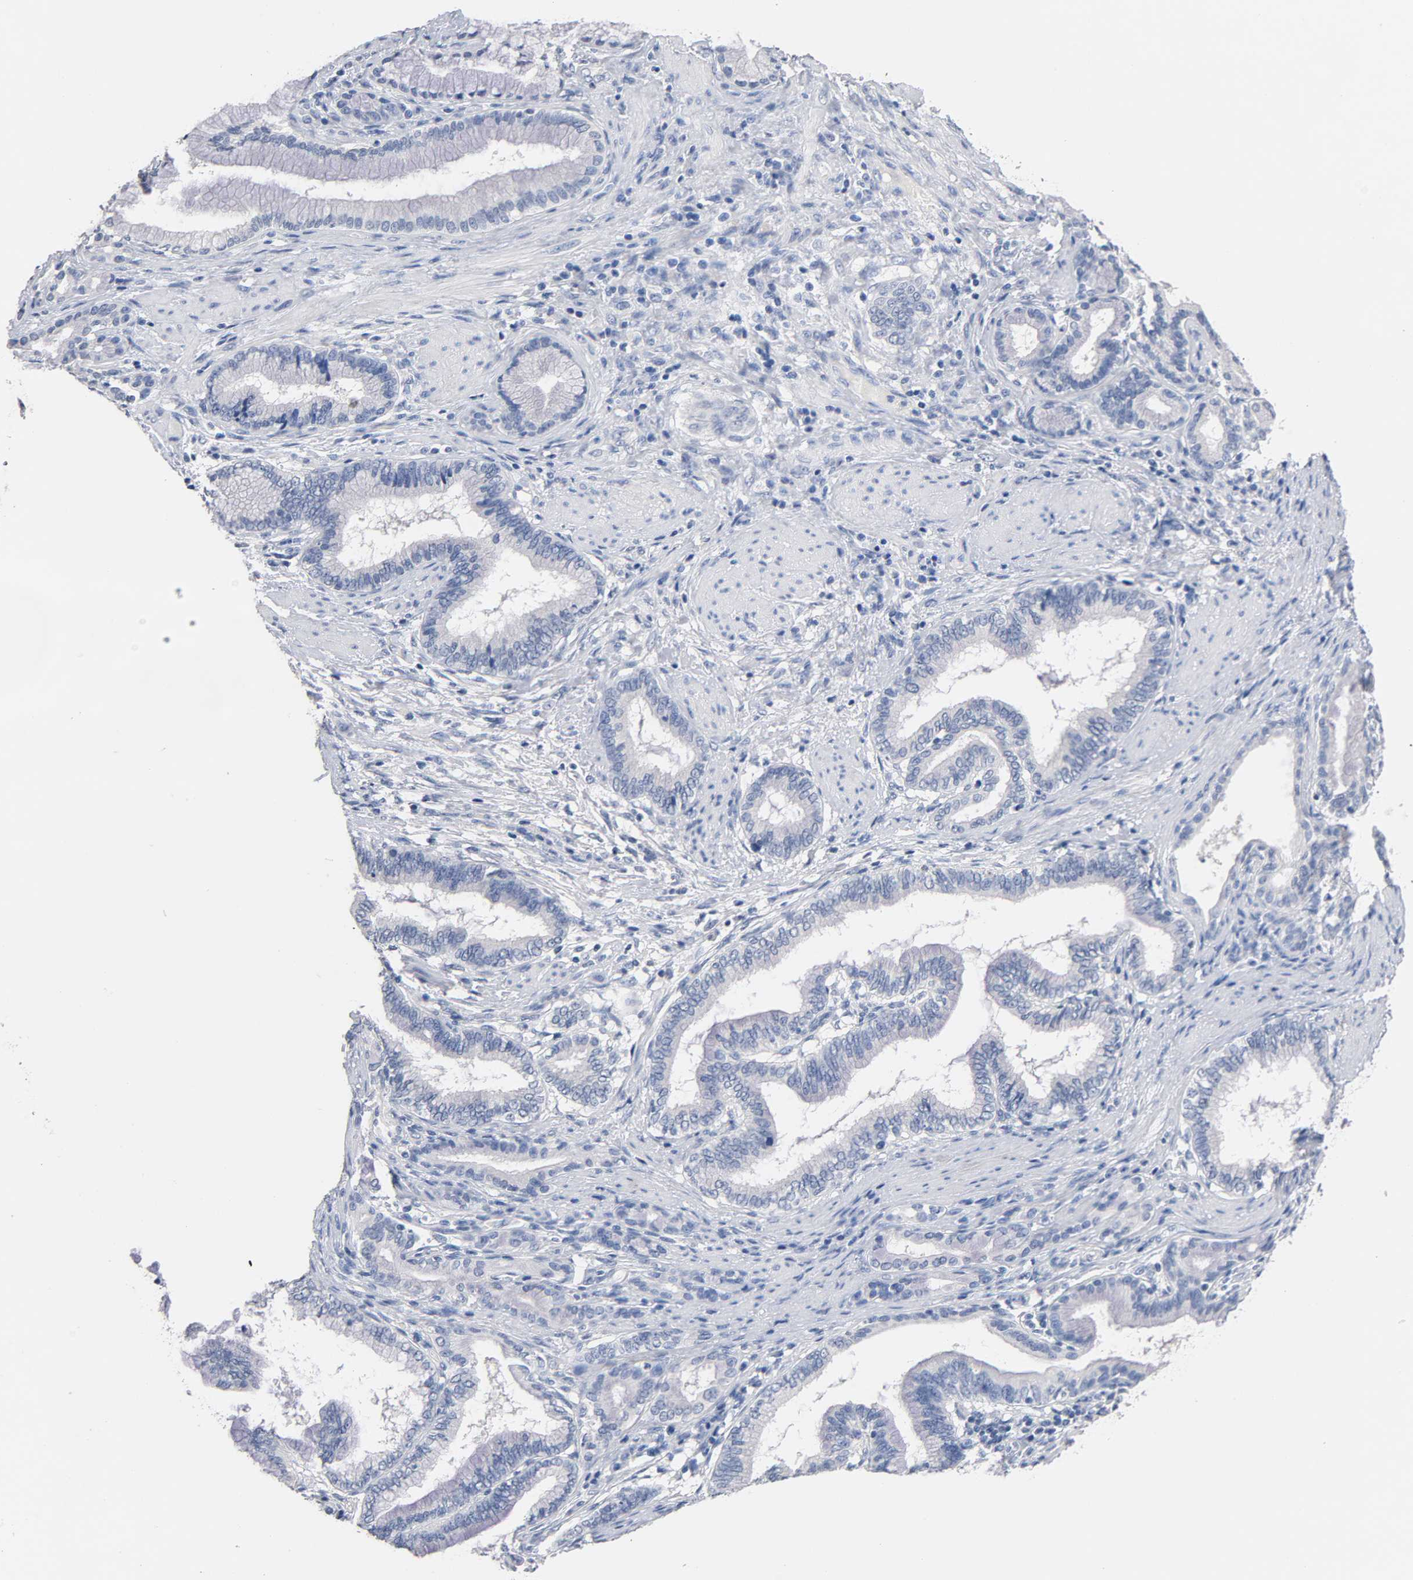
{"staining": {"intensity": "negative", "quantity": "none", "location": "none"}, "tissue": "pancreatic cancer", "cell_type": "Tumor cells", "image_type": "cancer", "snomed": [{"axis": "morphology", "description": "Adenocarcinoma, NOS"}, {"axis": "topography", "description": "Pancreas"}], "caption": "There is no significant staining in tumor cells of pancreatic cancer.", "gene": "ZCCHC13", "patient": {"sex": "female", "age": 64}}